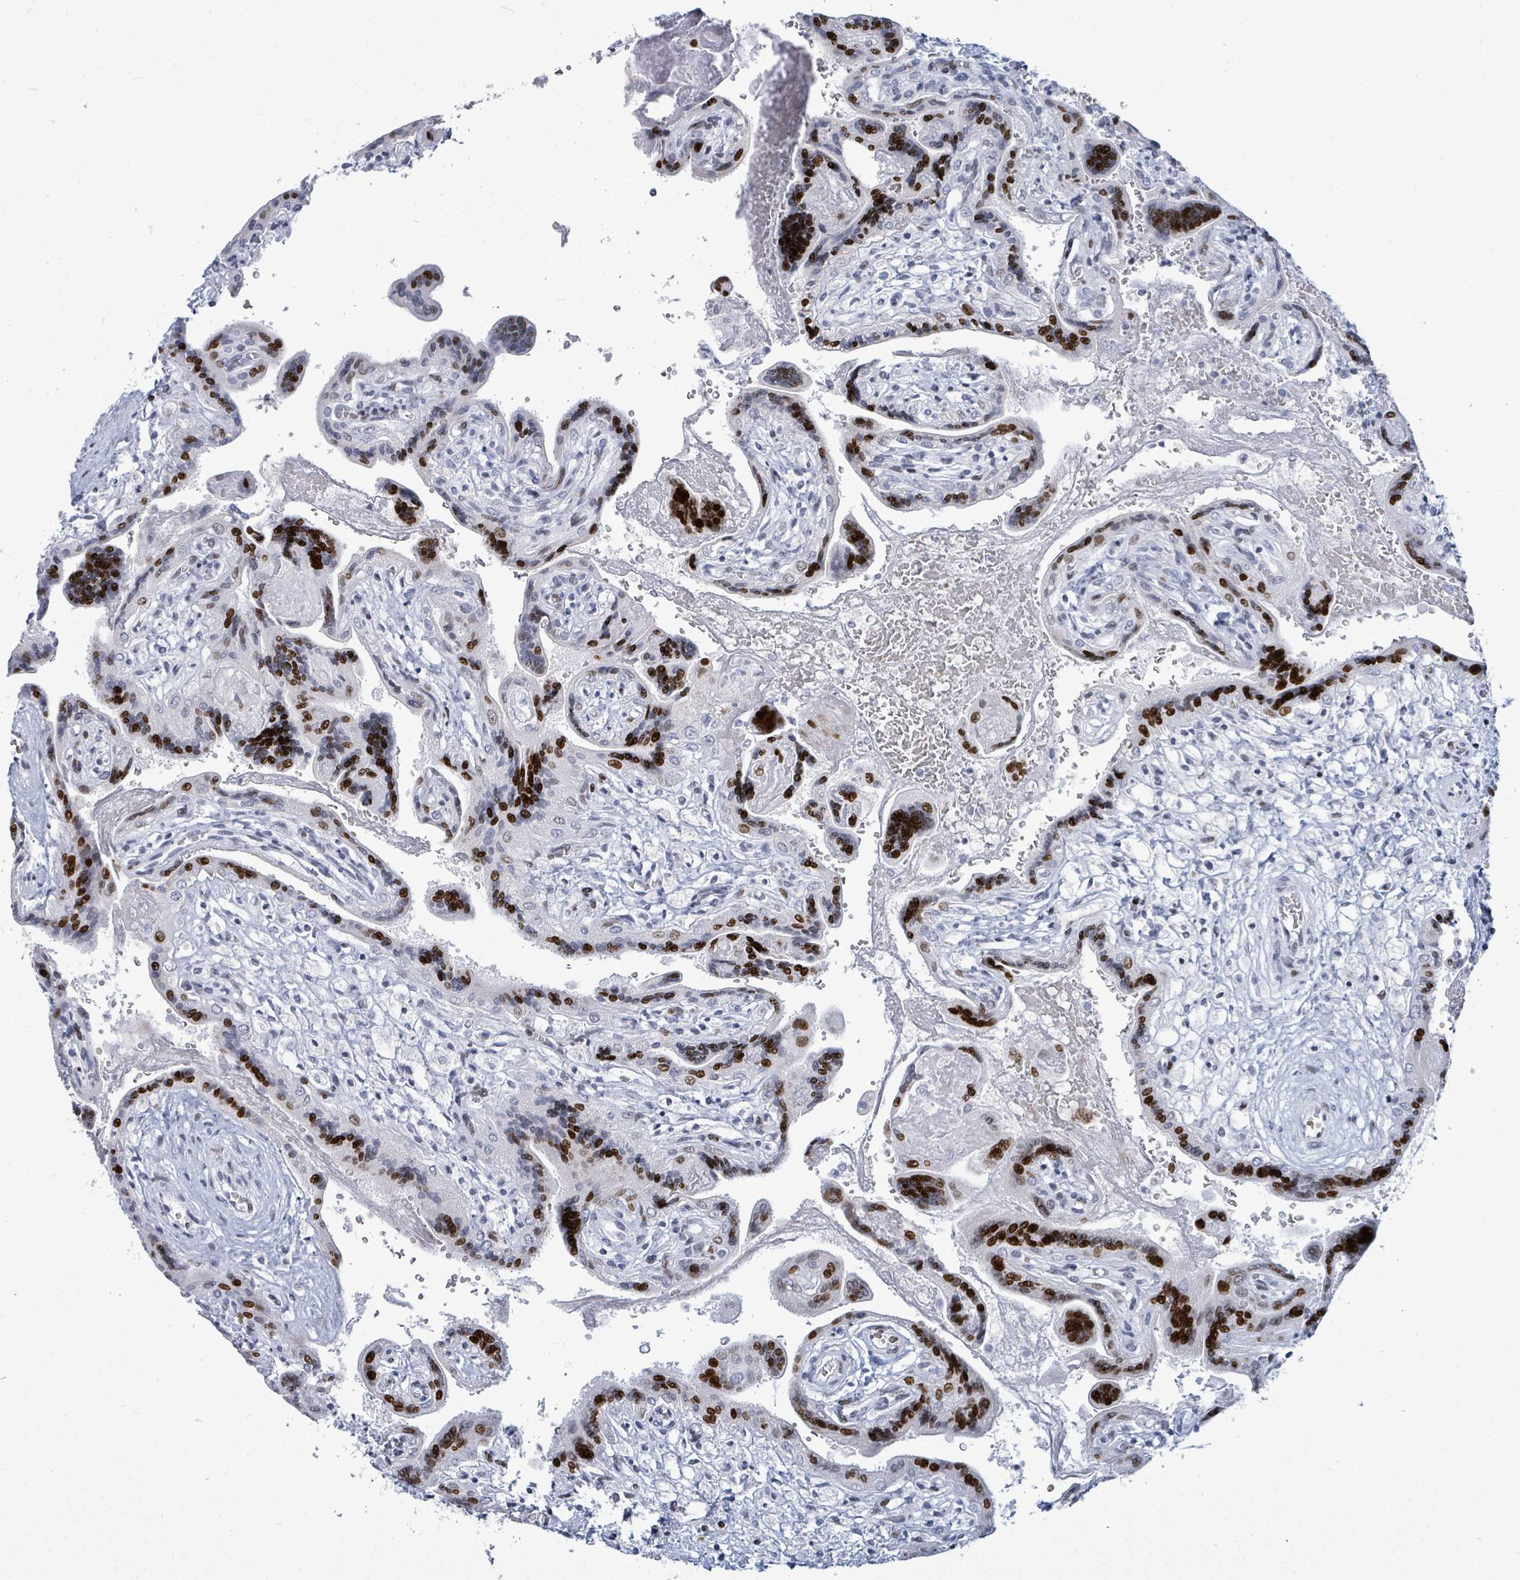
{"staining": {"intensity": "negative", "quantity": "none", "location": "none"}, "tissue": "placenta", "cell_type": "Decidual cells", "image_type": "normal", "snomed": [{"axis": "morphology", "description": "Normal tissue, NOS"}, {"axis": "topography", "description": "Placenta"}], "caption": "DAB (3,3'-diaminobenzidine) immunohistochemical staining of unremarkable placenta shows no significant positivity in decidual cells. (IHC, brightfield microscopy, high magnification).", "gene": "MALL", "patient": {"sex": "female", "age": 37}}